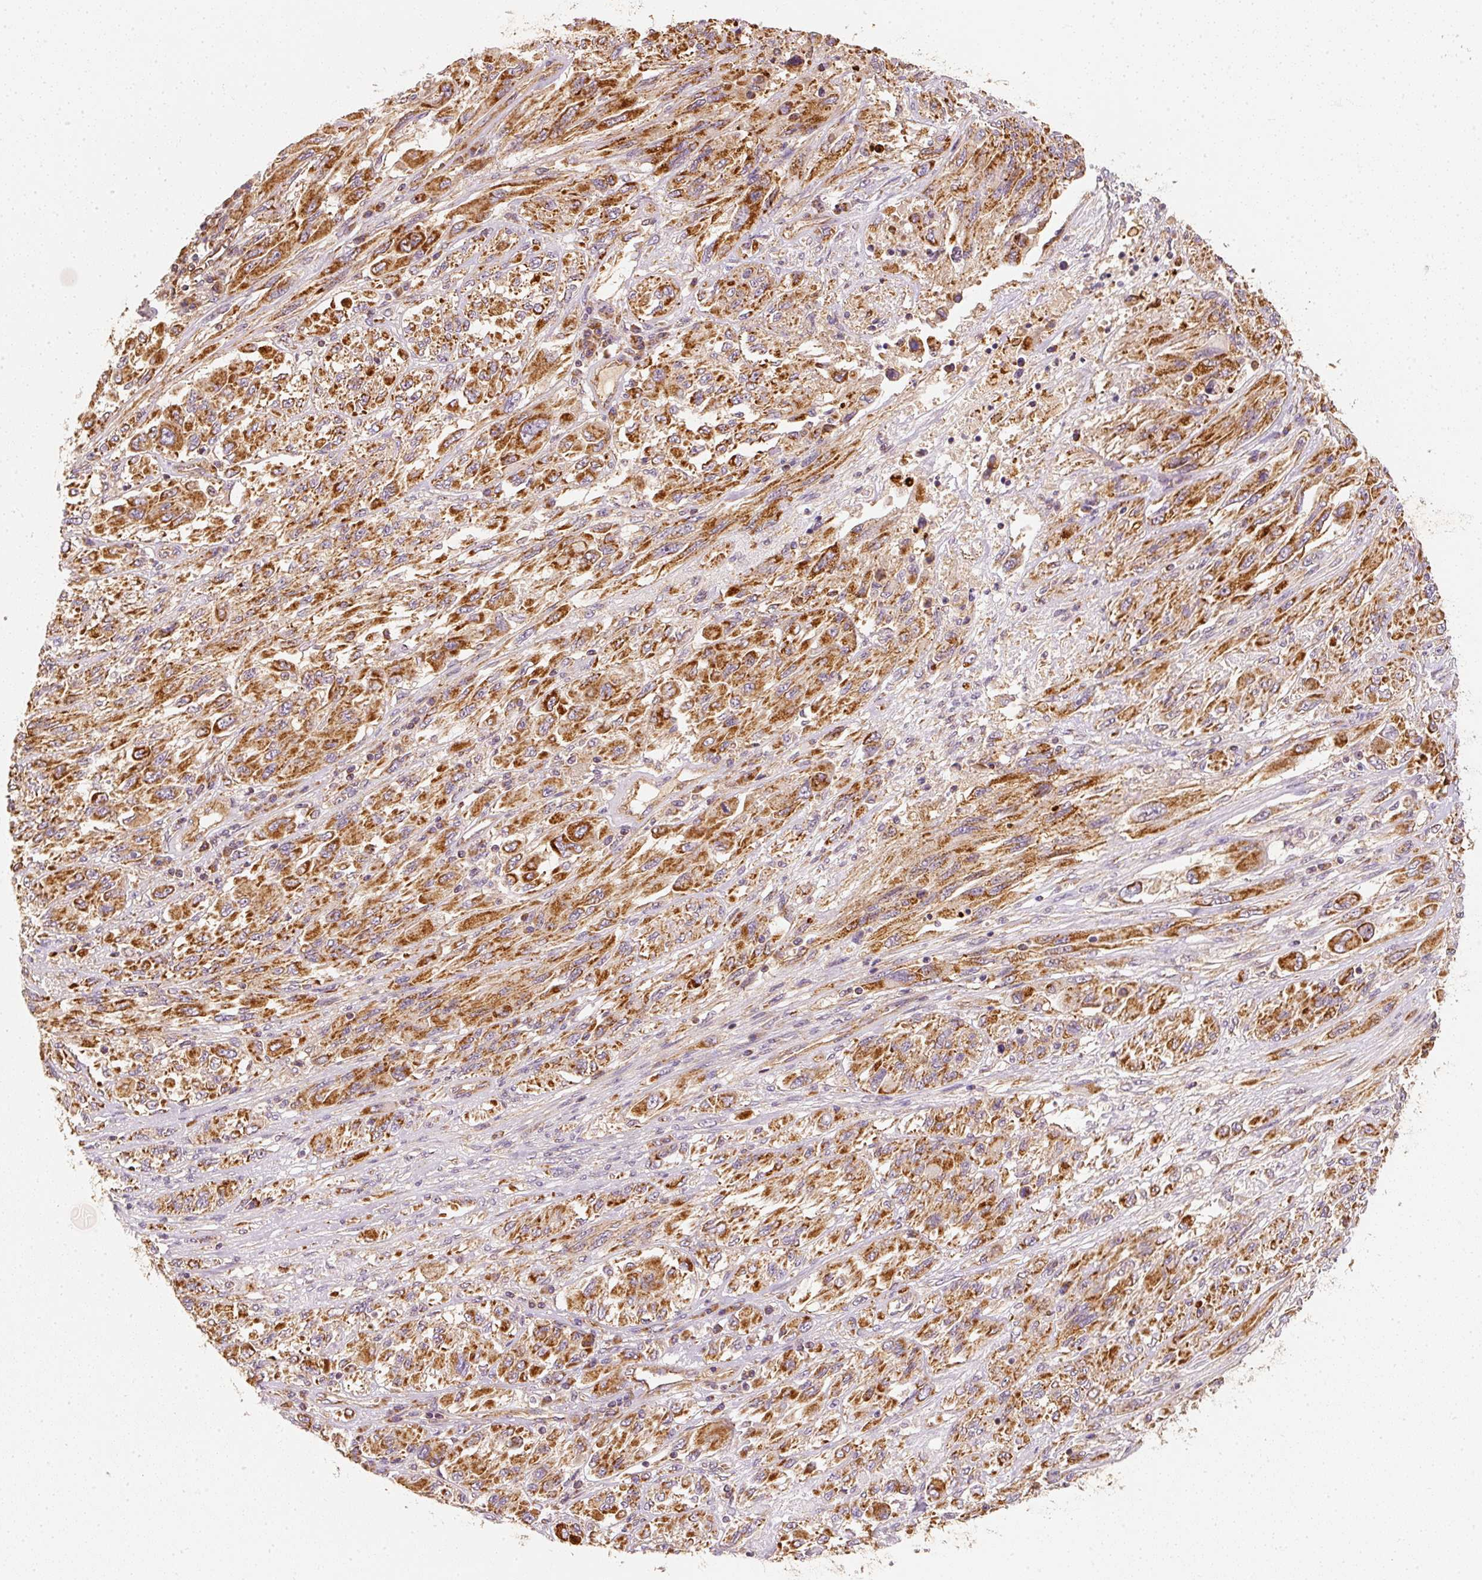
{"staining": {"intensity": "moderate", "quantity": ">75%", "location": "cytoplasmic/membranous"}, "tissue": "melanoma", "cell_type": "Tumor cells", "image_type": "cancer", "snomed": [{"axis": "morphology", "description": "Malignant melanoma, NOS"}, {"axis": "topography", "description": "Skin"}], "caption": "A high-resolution micrograph shows immunohistochemistry staining of malignant melanoma, which shows moderate cytoplasmic/membranous staining in about >75% of tumor cells.", "gene": "TOMM40", "patient": {"sex": "female", "age": 91}}